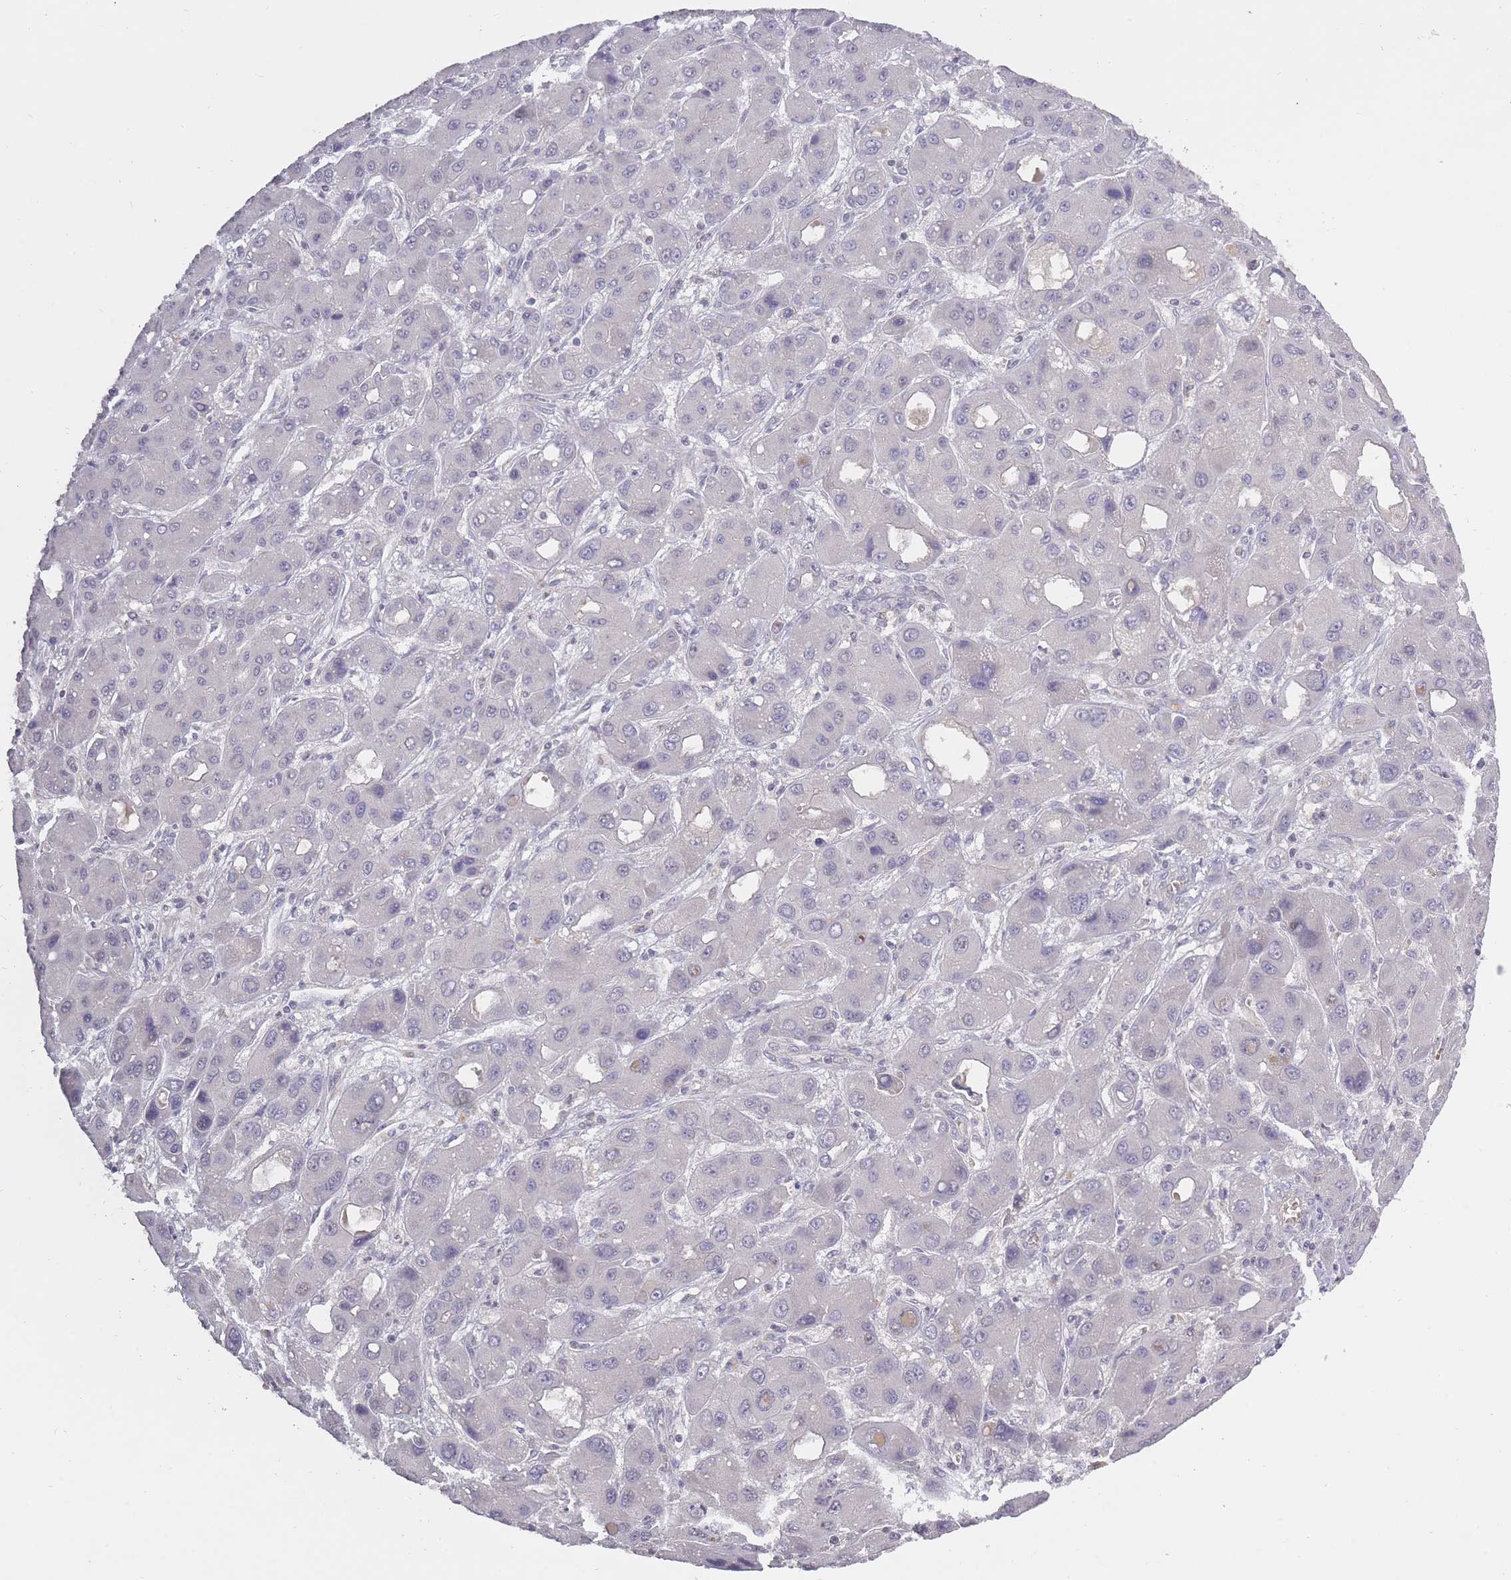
{"staining": {"intensity": "negative", "quantity": "none", "location": "none"}, "tissue": "liver cancer", "cell_type": "Tumor cells", "image_type": "cancer", "snomed": [{"axis": "morphology", "description": "Carcinoma, Hepatocellular, NOS"}, {"axis": "topography", "description": "Liver"}], "caption": "Histopathology image shows no protein staining in tumor cells of liver cancer tissue. (DAB immunohistochemistry visualized using brightfield microscopy, high magnification).", "gene": "ADCYAP1R1", "patient": {"sex": "male", "age": 55}}